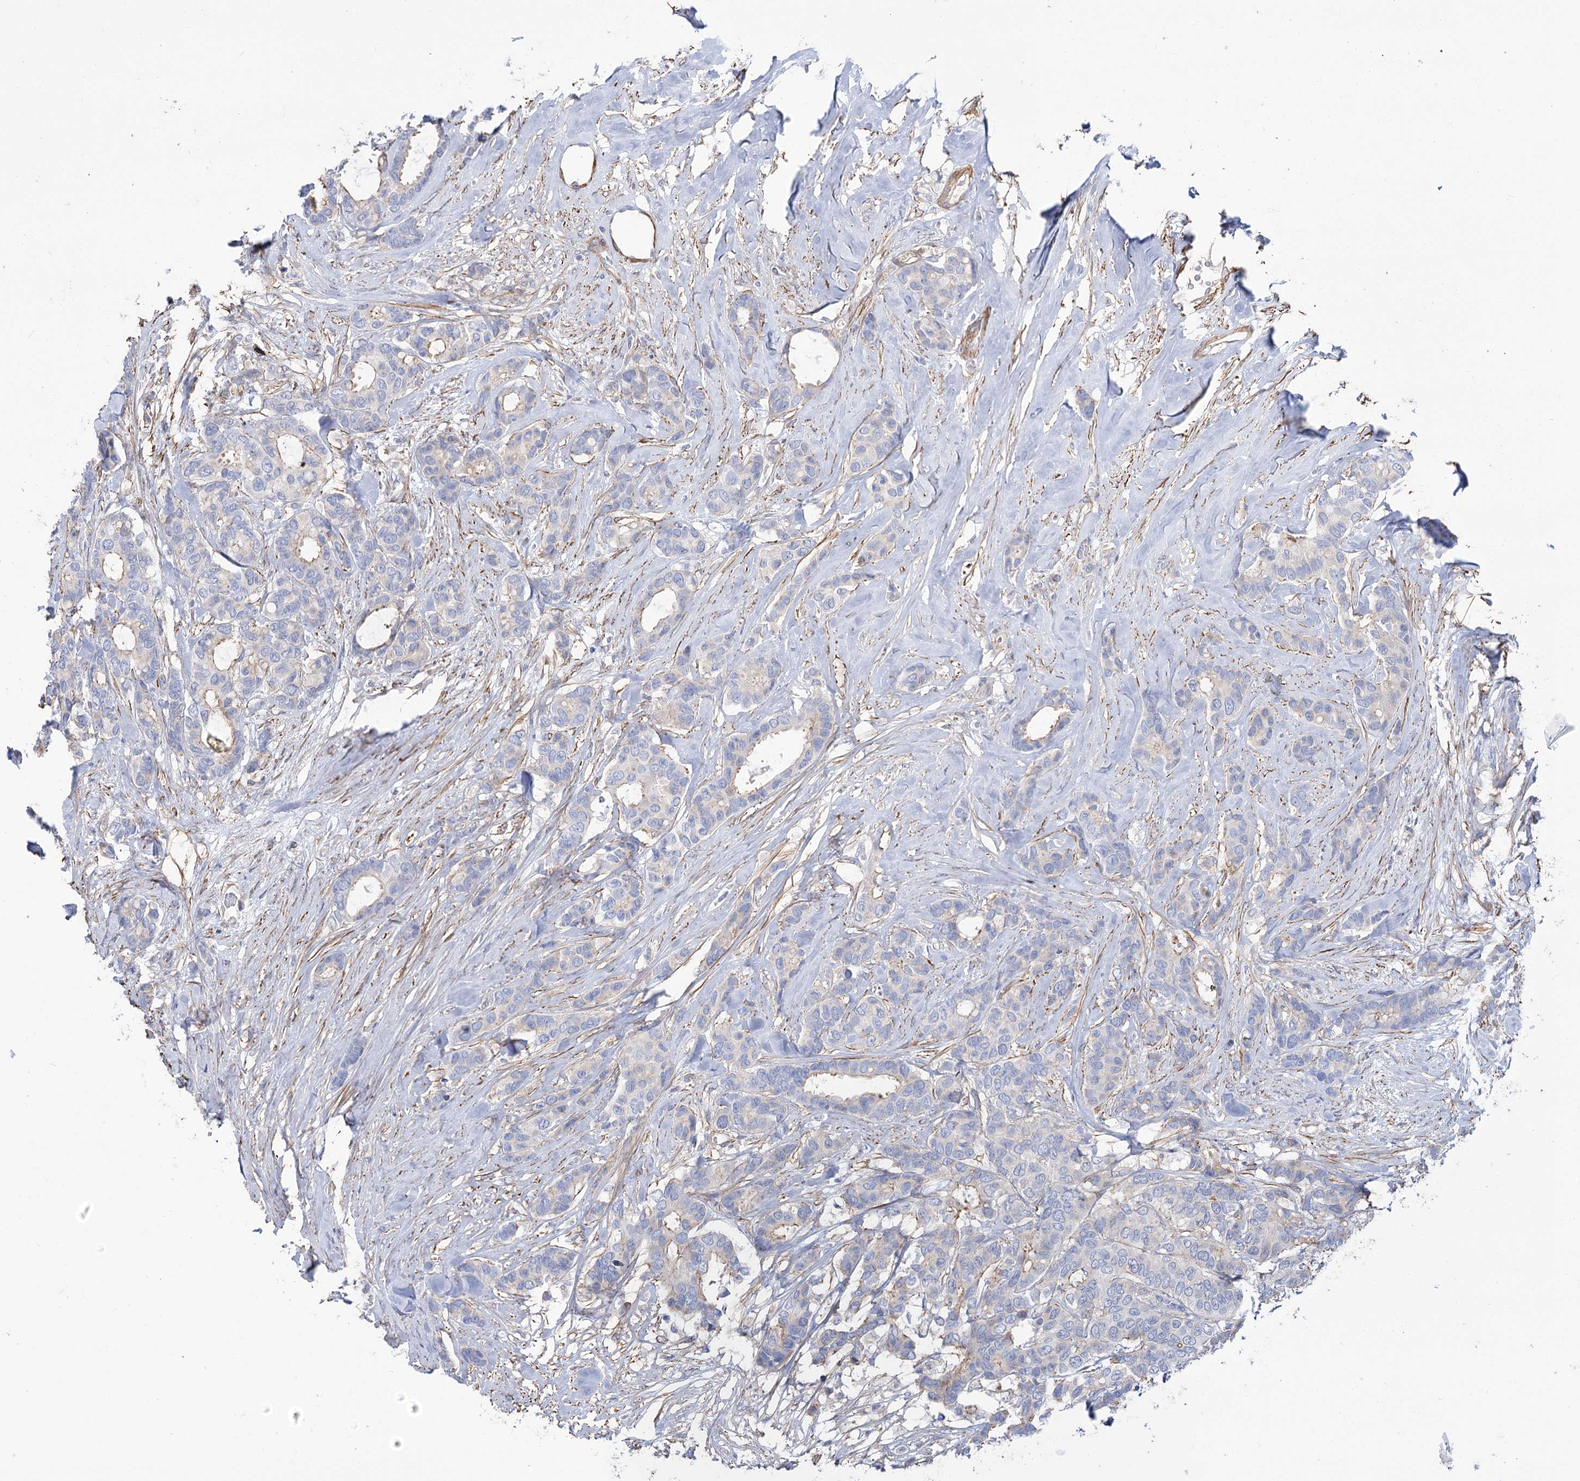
{"staining": {"intensity": "weak", "quantity": "<25%", "location": "cytoplasmic/membranous"}, "tissue": "breast cancer", "cell_type": "Tumor cells", "image_type": "cancer", "snomed": [{"axis": "morphology", "description": "Duct carcinoma"}, {"axis": "topography", "description": "Breast"}], "caption": "High power microscopy micrograph of an immunohistochemistry micrograph of intraductal carcinoma (breast), revealing no significant expression in tumor cells.", "gene": "WASHC3", "patient": {"sex": "female", "age": 87}}